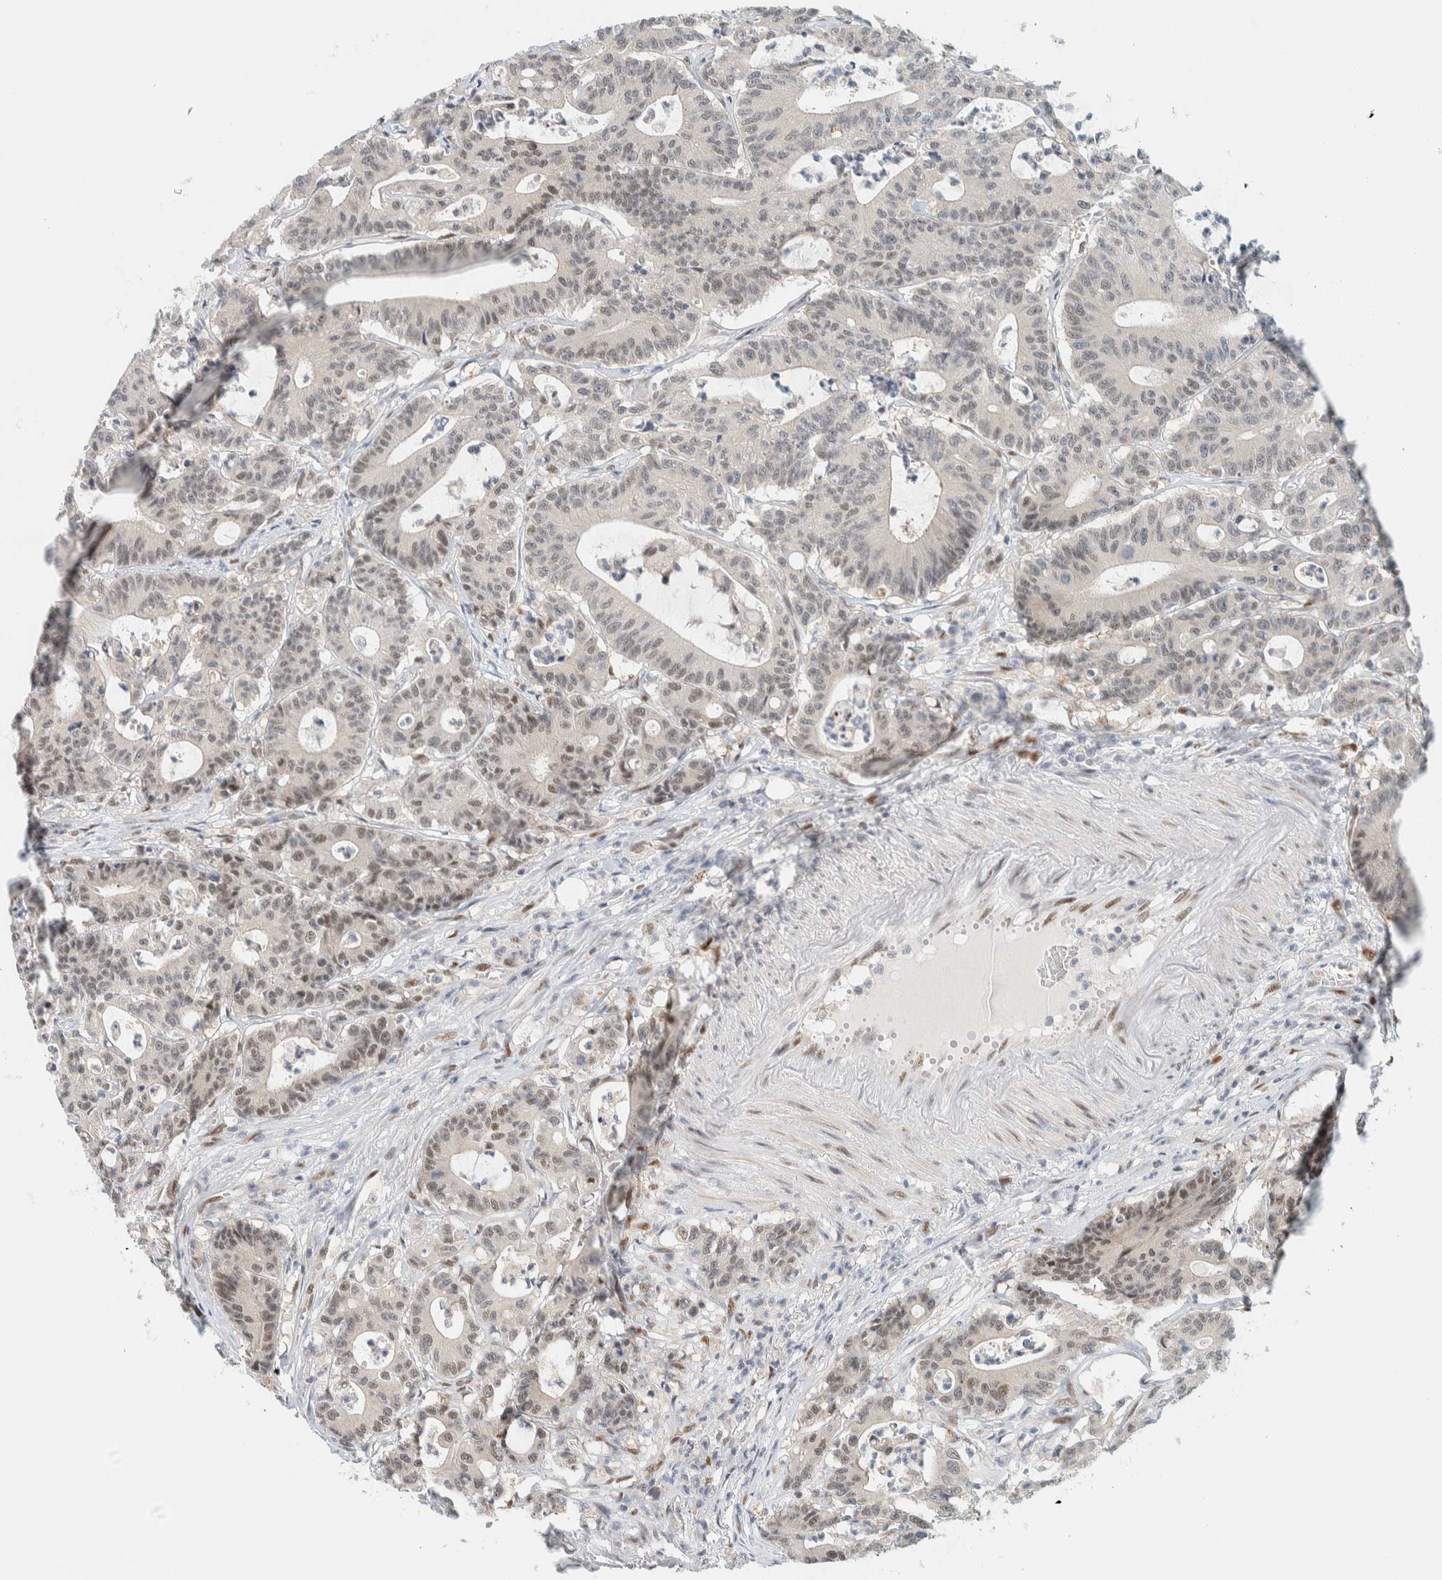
{"staining": {"intensity": "weak", "quantity": "25%-75%", "location": "nuclear"}, "tissue": "colorectal cancer", "cell_type": "Tumor cells", "image_type": "cancer", "snomed": [{"axis": "morphology", "description": "Adenocarcinoma, NOS"}, {"axis": "topography", "description": "Colon"}], "caption": "There is low levels of weak nuclear positivity in tumor cells of colorectal cancer (adenocarcinoma), as demonstrated by immunohistochemical staining (brown color).", "gene": "ZNF683", "patient": {"sex": "female", "age": 84}}